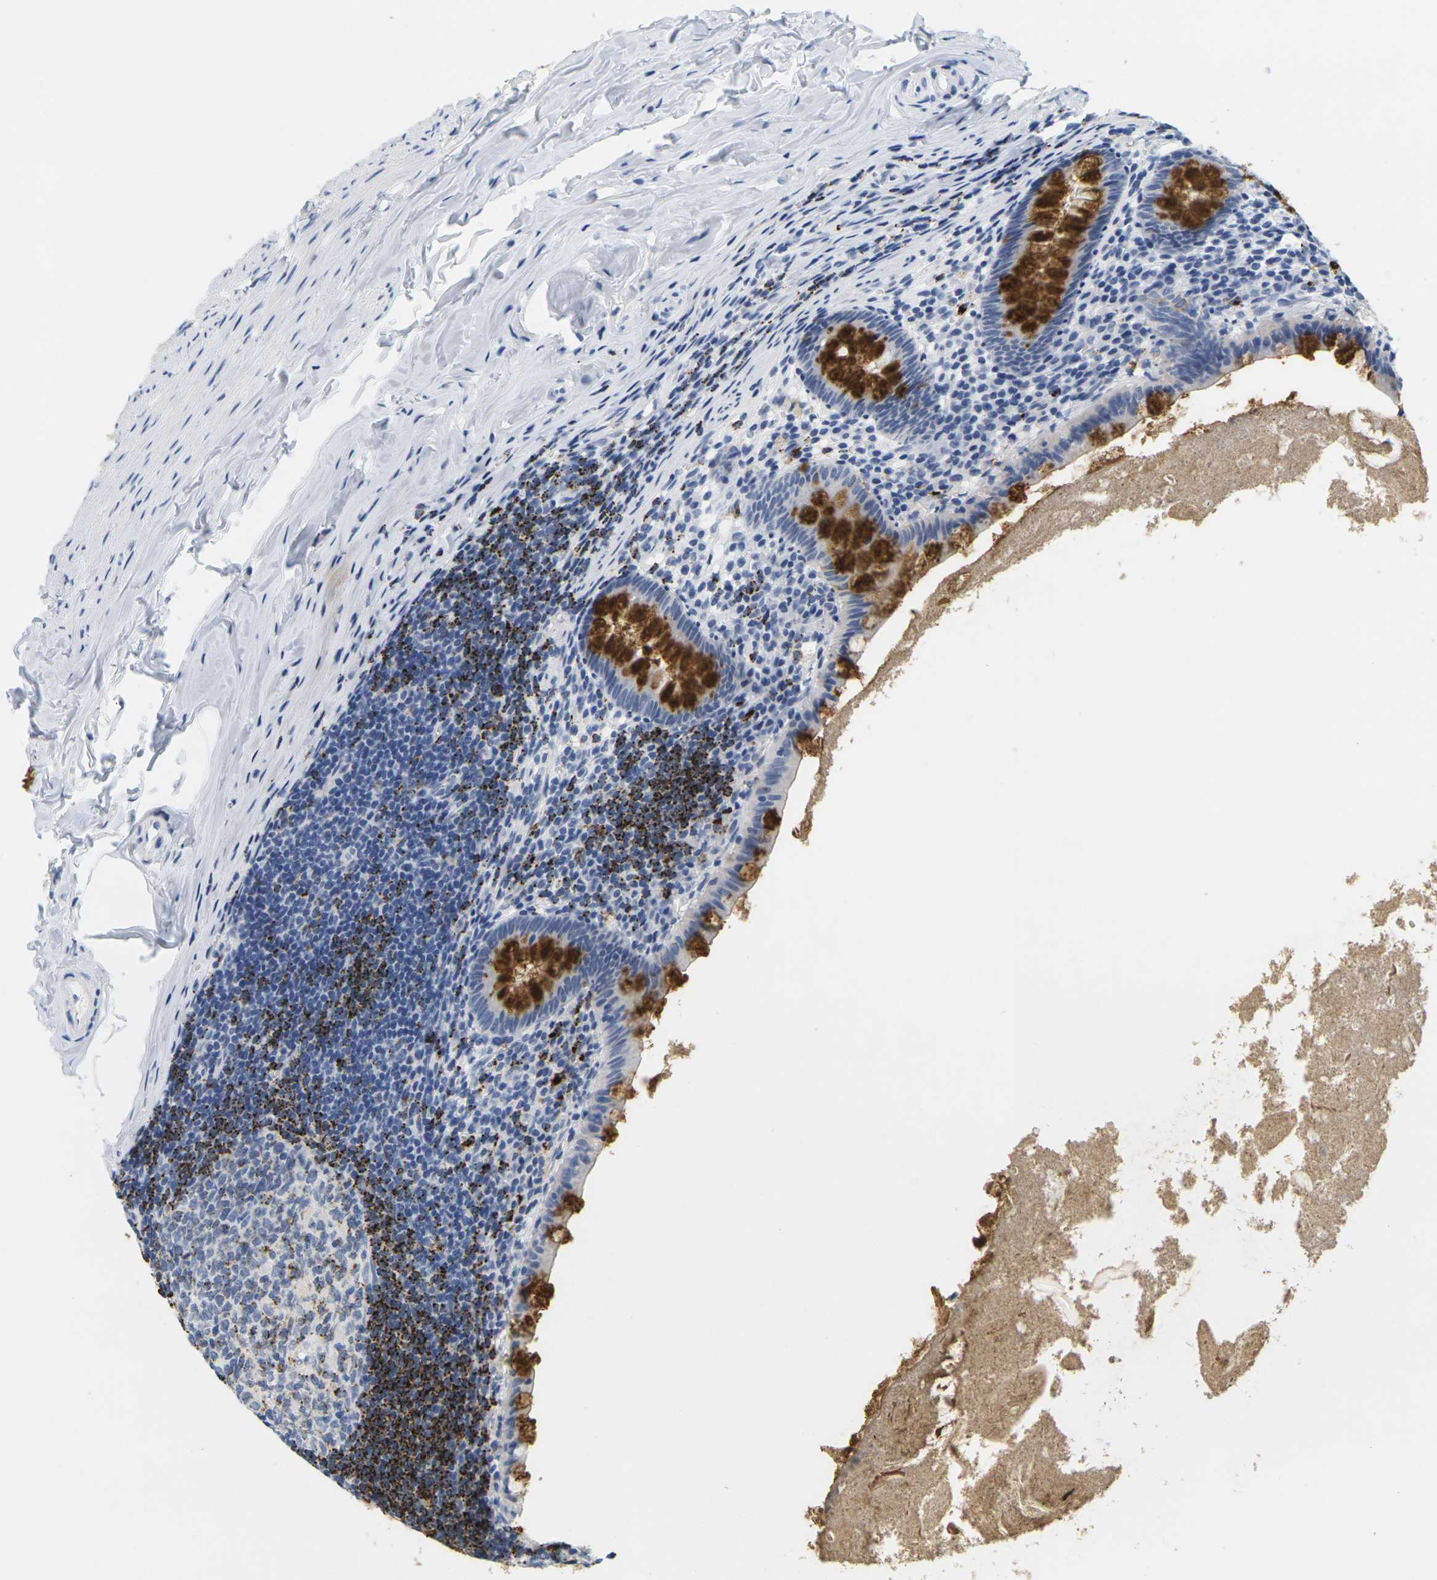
{"staining": {"intensity": "strong", "quantity": ">75%", "location": "cytoplasmic/membranous"}, "tissue": "appendix", "cell_type": "Glandular cells", "image_type": "normal", "snomed": [{"axis": "morphology", "description": "Normal tissue, NOS"}, {"axis": "topography", "description": "Appendix"}], "caption": "Human appendix stained with a brown dye displays strong cytoplasmic/membranous positive expression in about >75% of glandular cells.", "gene": "HLA", "patient": {"sex": "male", "age": 52}}